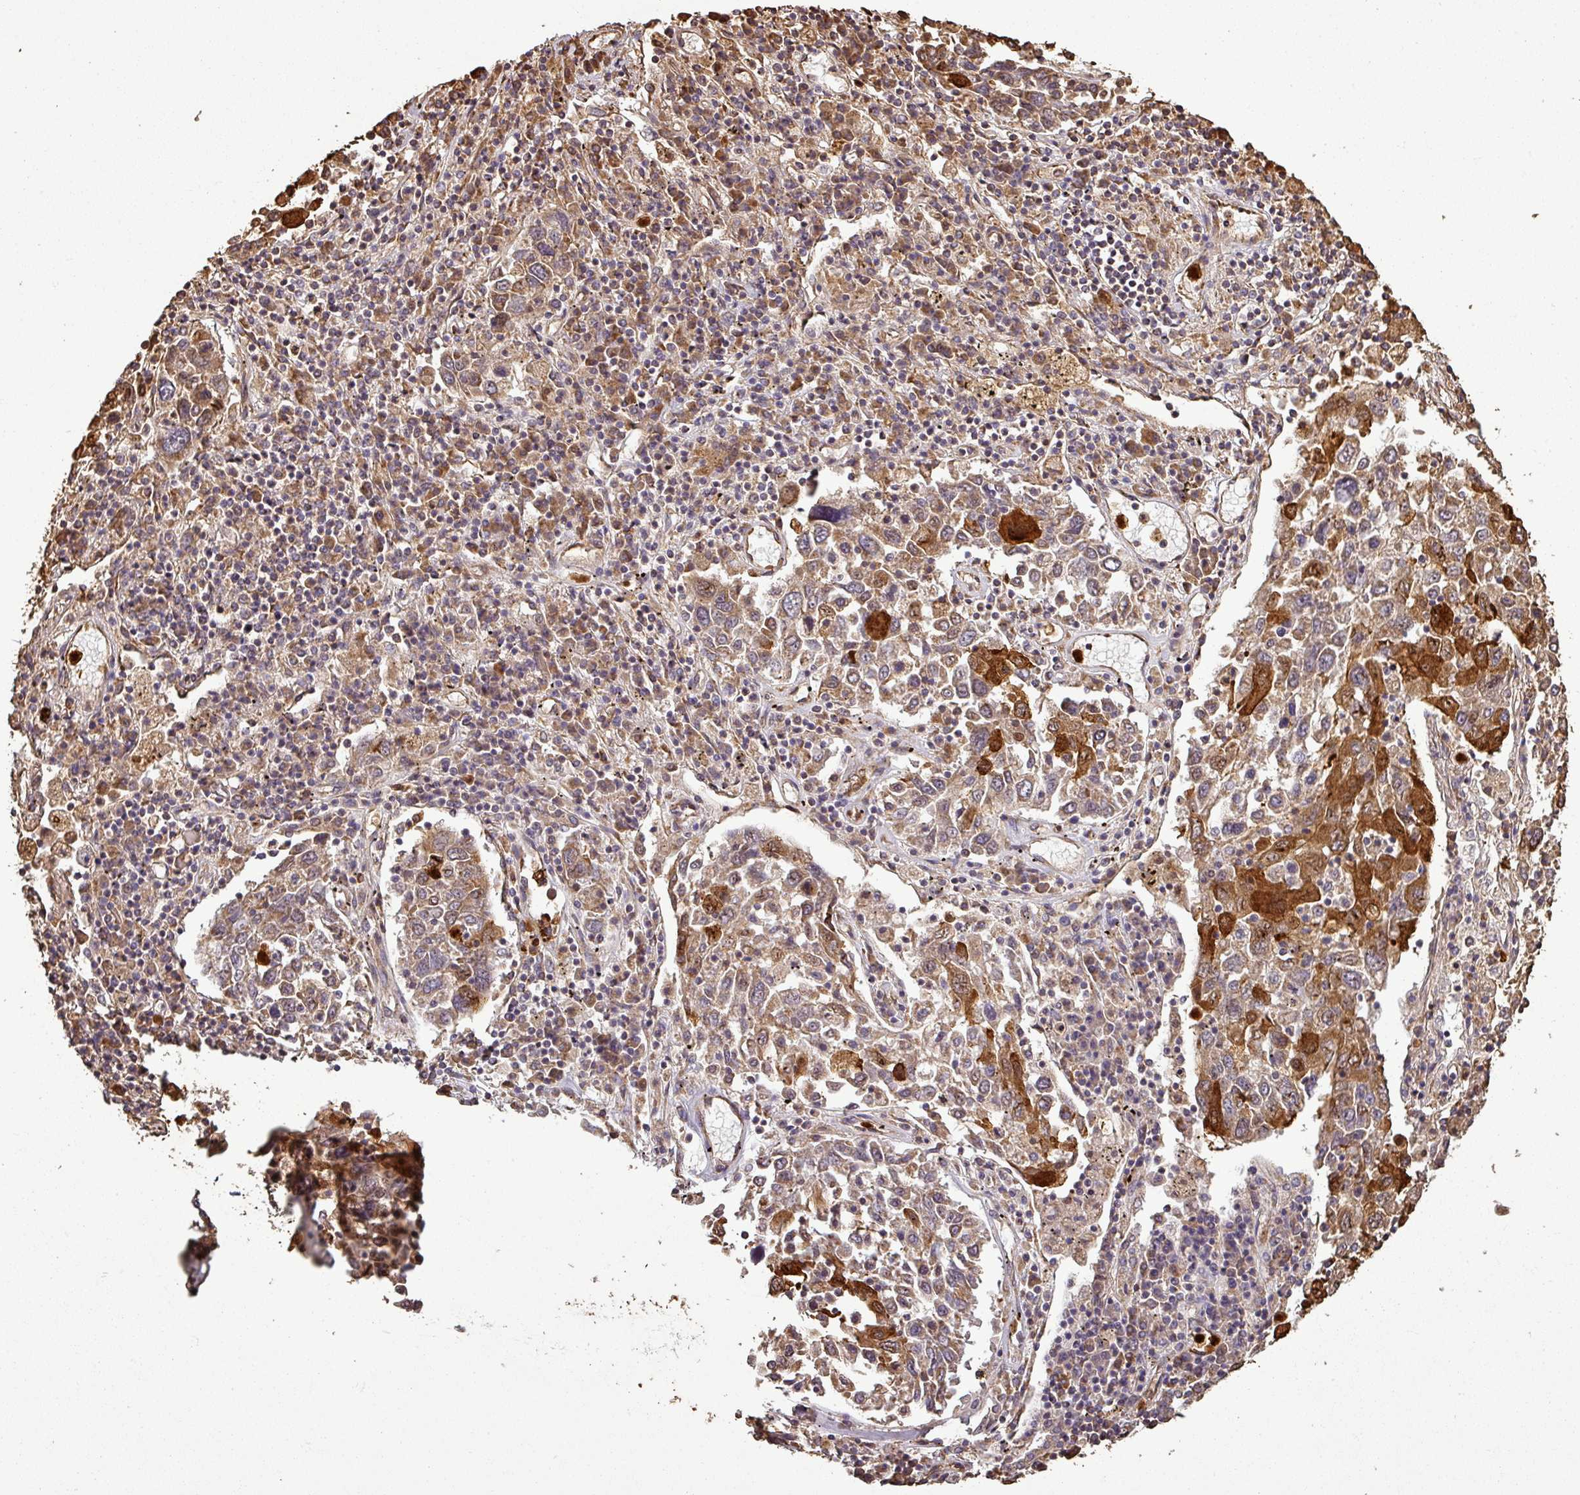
{"staining": {"intensity": "strong", "quantity": "25%-75%", "location": "cytoplasmic/membranous,nuclear"}, "tissue": "lung cancer", "cell_type": "Tumor cells", "image_type": "cancer", "snomed": [{"axis": "morphology", "description": "Squamous cell carcinoma, NOS"}, {"axis": "topography", "description": "Lung"}], "caption": "This image demonstrates immunohistochemistry (IHC) staining of lung cancer (squamous cell carcinoma), with high strong cytoplasmic/membranous and nuclear positivity in about 25%-75% of tumor cells.", "gene": "PLEKHM1", "patient": {"sex": "male", "age": 65}}